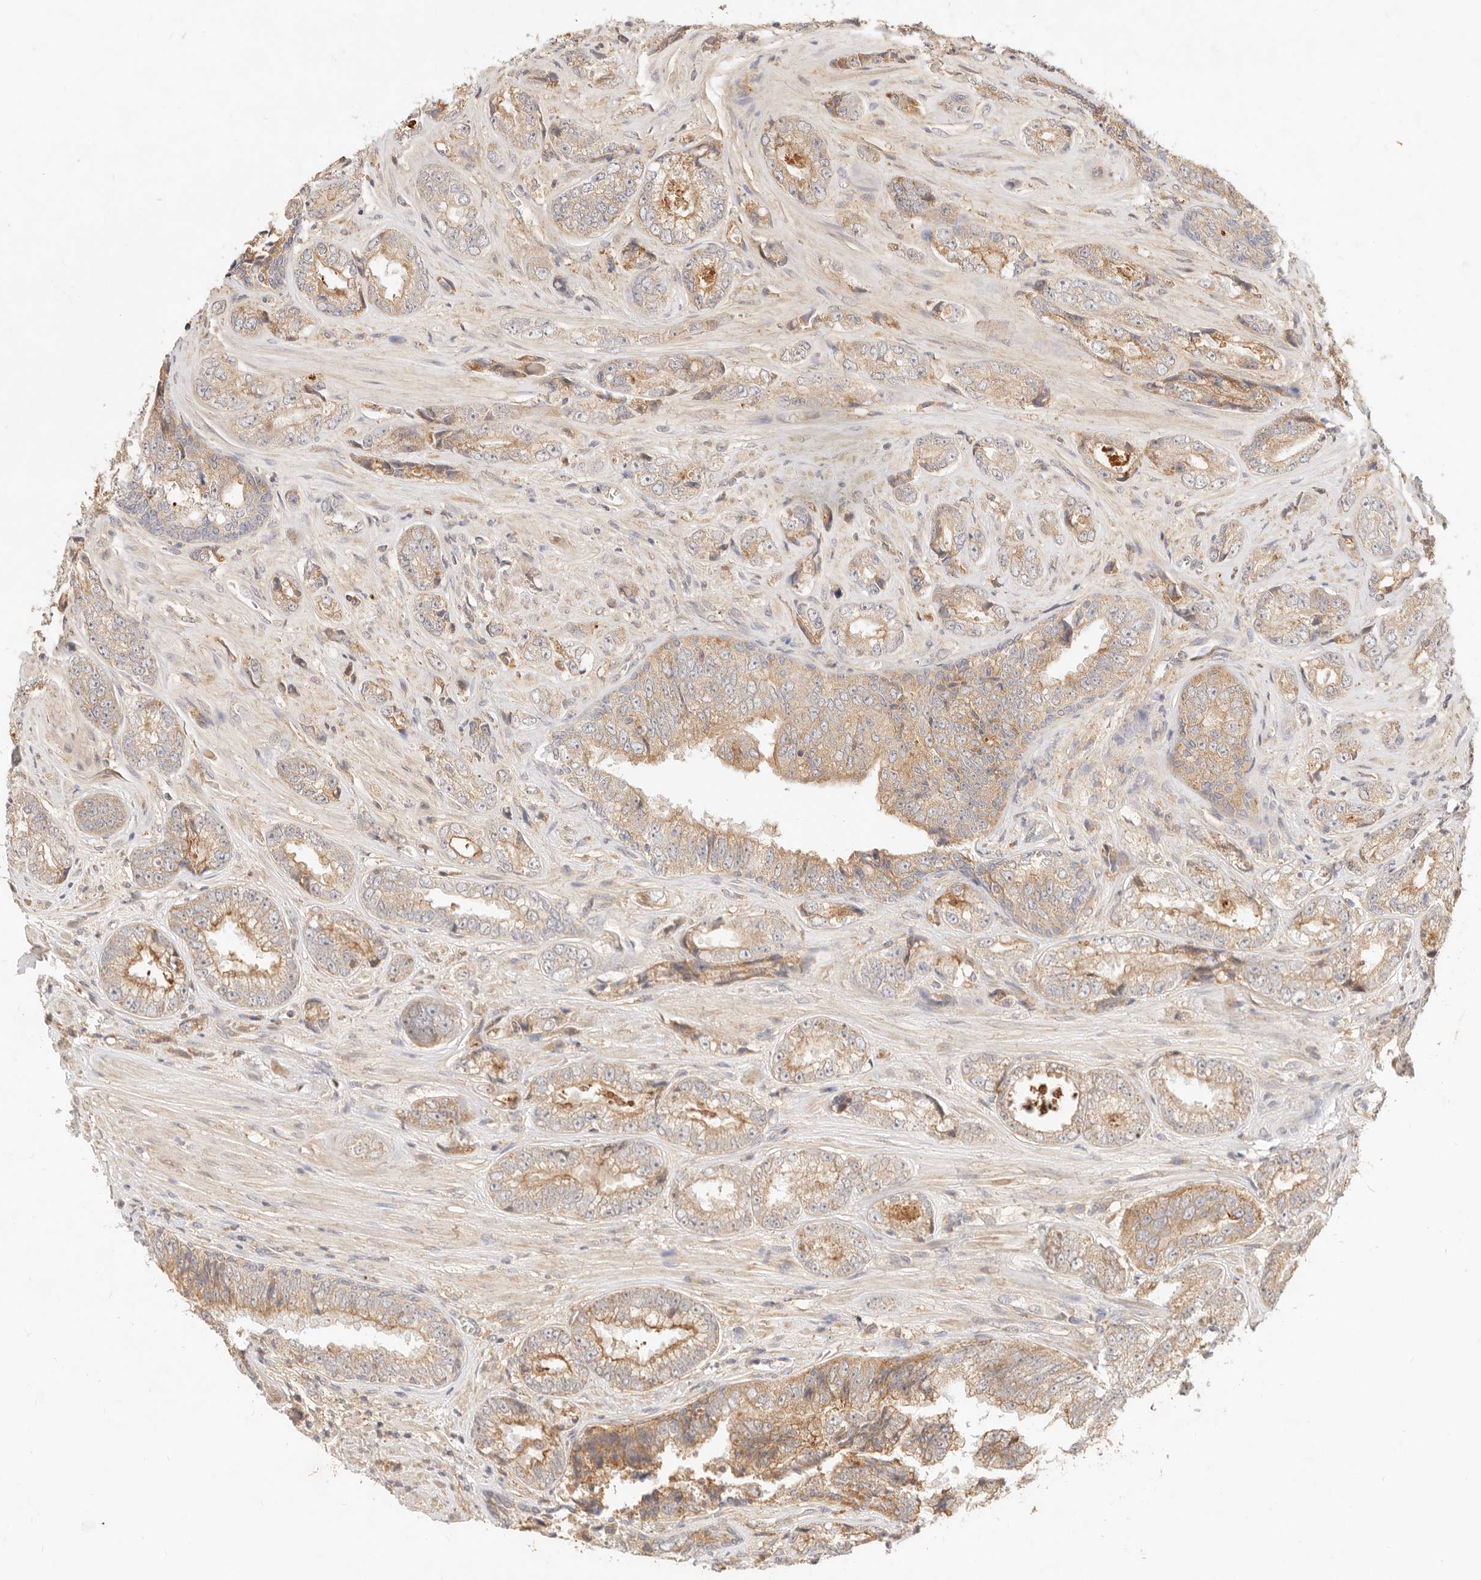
{"staining": {"intensity": "moderate", "quantity": ">75%", "location": "cytoplasmic/membranous"}, "tissue": "prostate cancer", "cell_type": "Tumor cells", "image_type": "cancer", "snomed": [{"axis": "morphology", "description": "Adenocarcinoma, High grade"}, {"axis": "topography", "description": "Prostate"}], "caption": "This image displays high-grade adenocarcinoma (prostate) stained with immunohistochemistry (IHC) to label a protein in brown. The cytoplasmic/membranous of tumor cells show moderate positivity for the protein. Nuclei are counter-stained blue.", "gene": "UBXN10", "patient": {"sex": "male", "age": 61}}